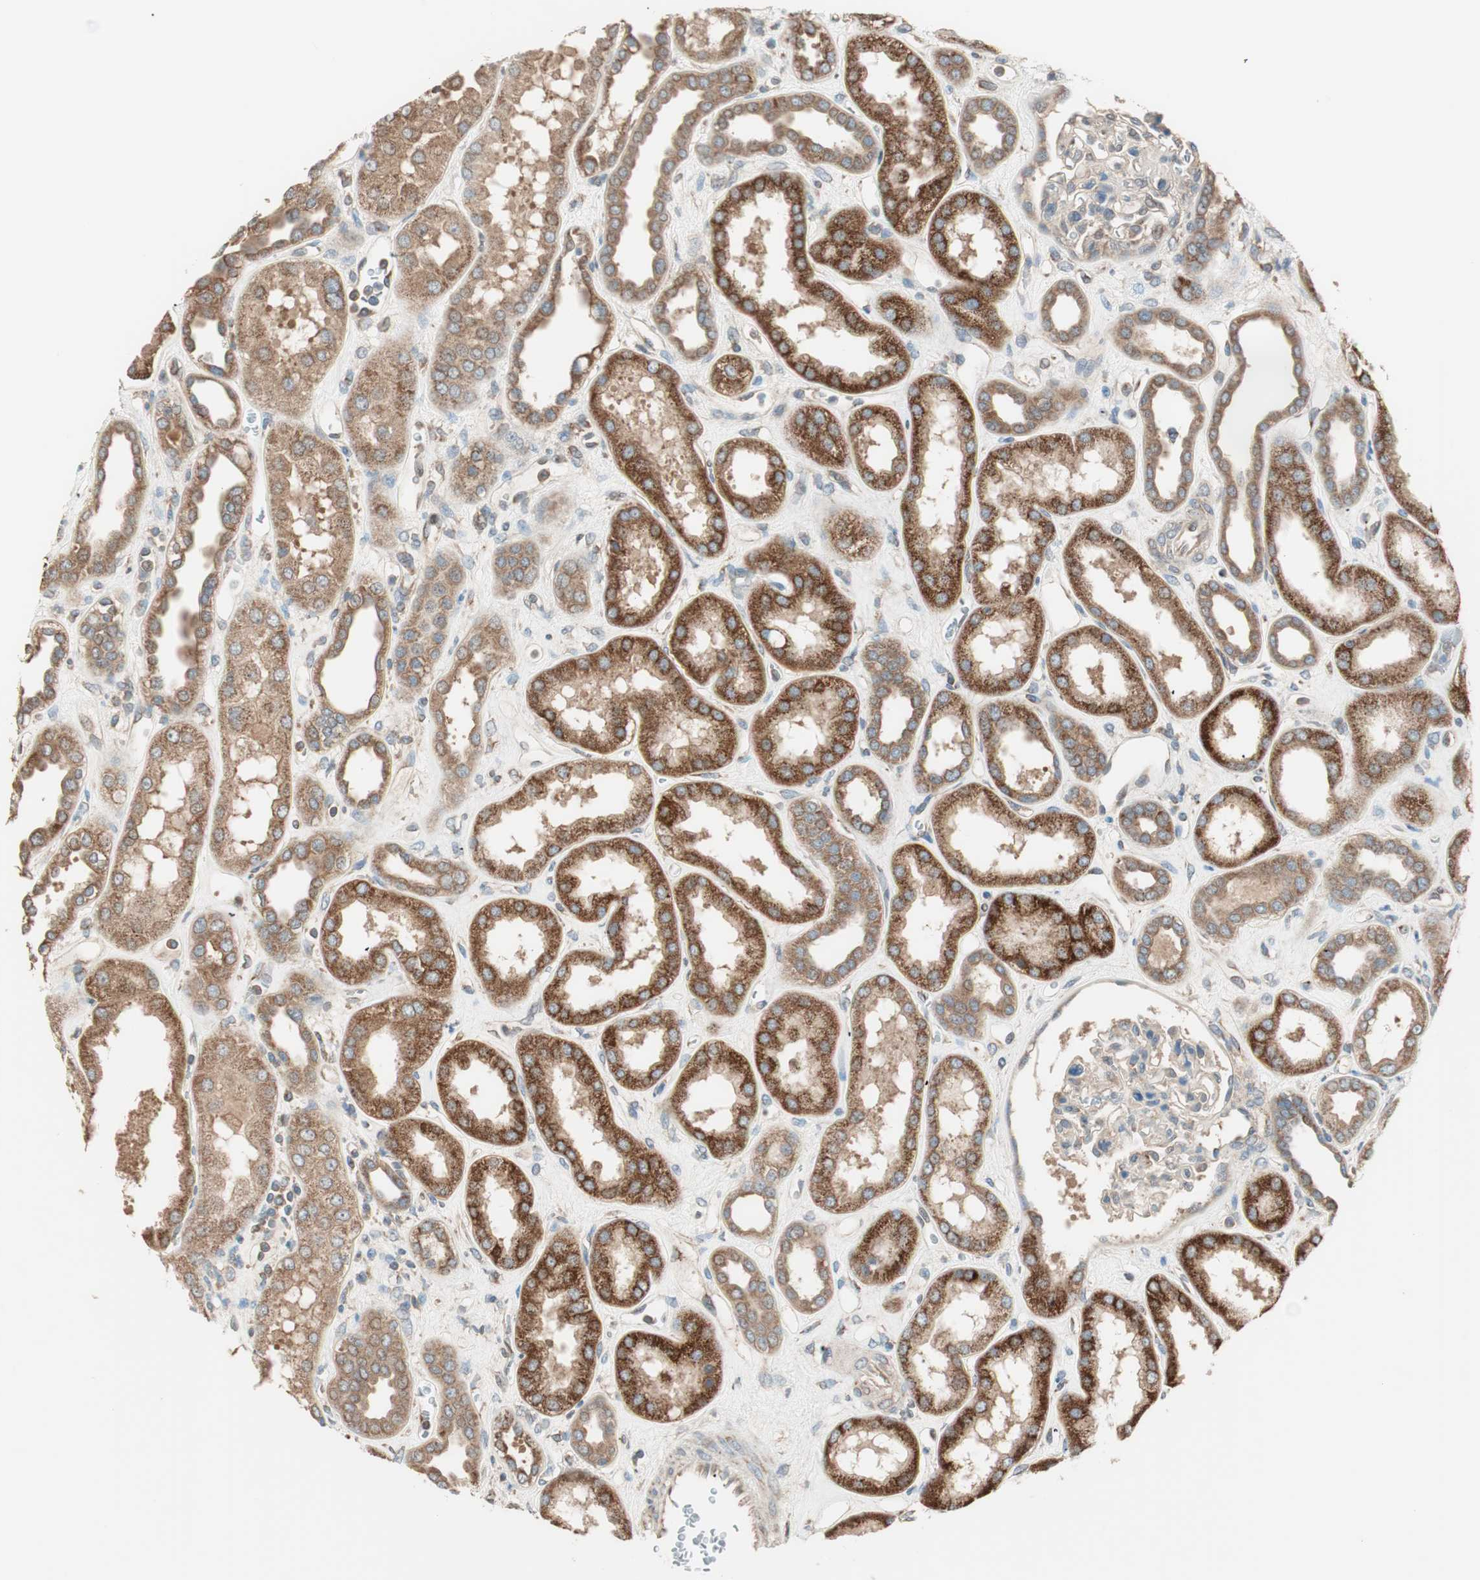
{"staining": {"intensity": "weak", "quantity": ">75%", "location": "cytoplasmic/membranous"}, "tissue": "kidney", "cell_type": "Cells in glomeruli", "image_type": "normal", "snomed": [{"axis": "morphology", "description": "Normal tissue, NOS"}, {"axis": "topography", "description": "Kidney"}], "caption": "Unremarkable kidney displays weak cytoplasmic/membranous staining in about >75% of cells in glomeruli, visualized by immunohistochemistry.", "gene": "CC2D1A", "patient": {"sex": "male", "age": 59}}